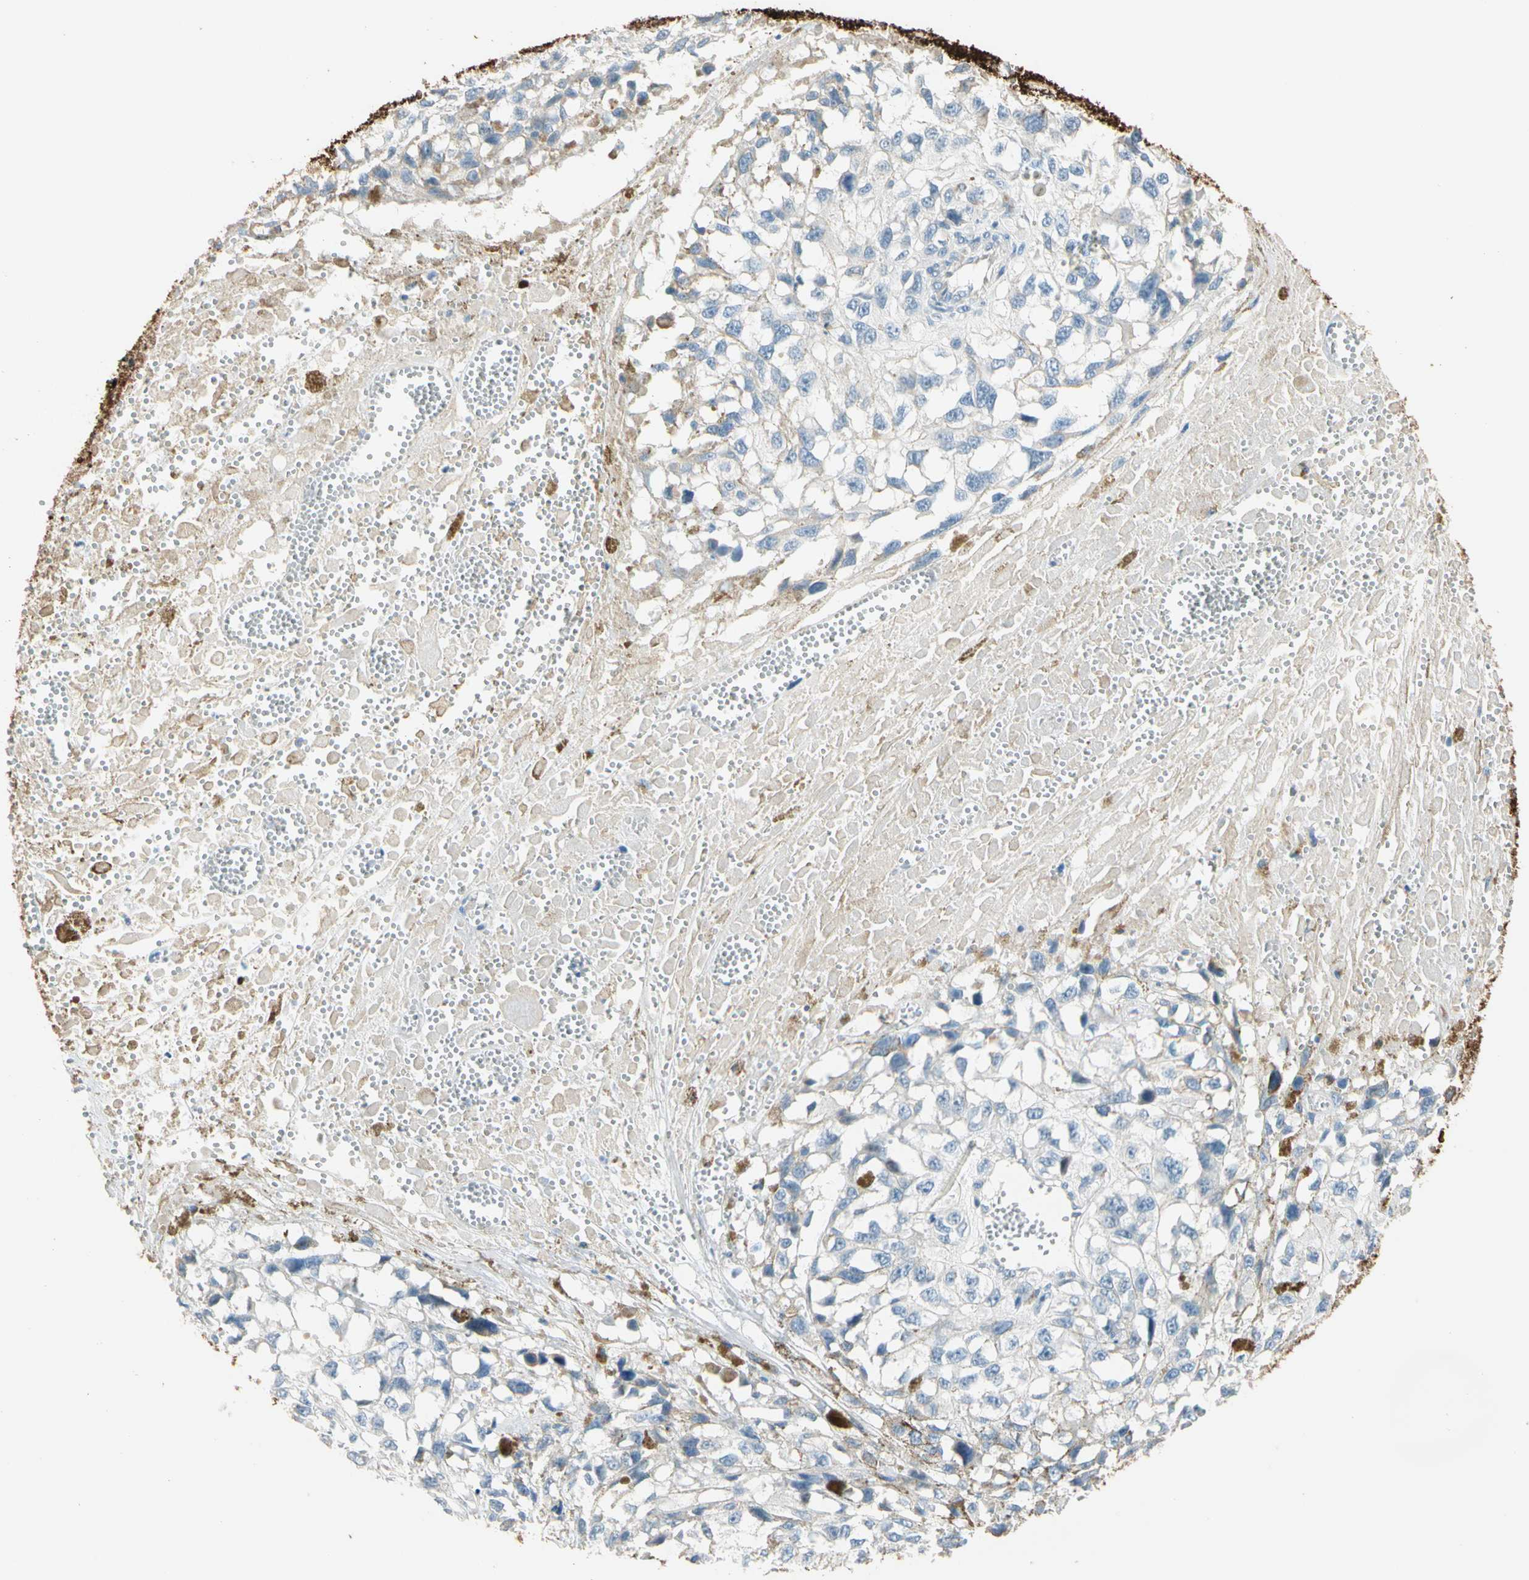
{"staining": {"intensity": "weak", "quantity": "<25%", "location": "cytoplasmic/membranous"}, "tissue": "melanoma", "cell_type": "Tumor cells", "image_type": "cancer", "snomed": [{"axis": "morphology", "description": "Malignant melanoma, Metastatic site"}, {"axis": "topography", "description": "Lymph node"}], "caption": "This is an IHC histopathology image of malignant melanoma (metastatic site). There is no expression in tumor cells.", "gene": "STK40", "patient": {"sex": "male", "age": 59}}